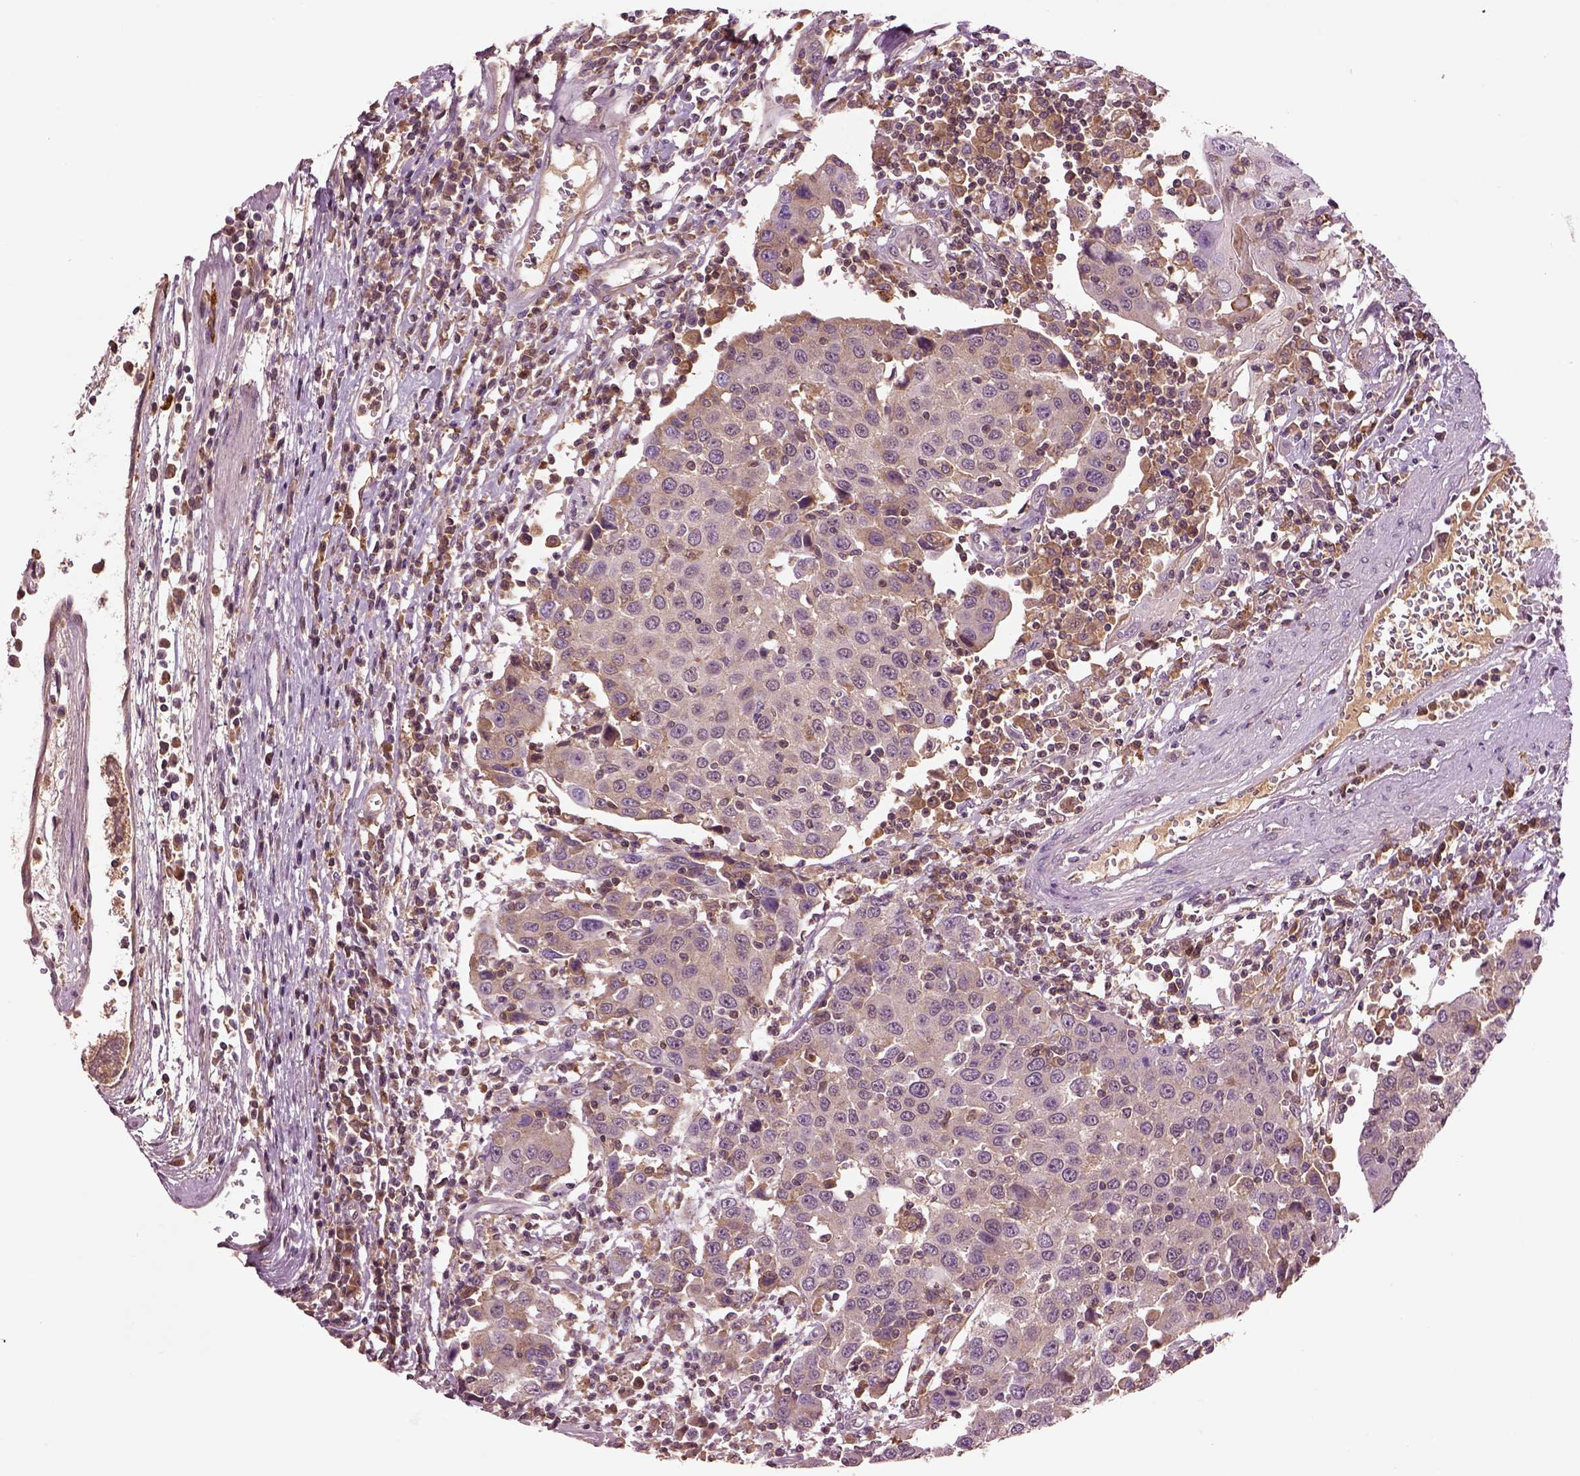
{"staining": {"intensity": "weak", "quantity": ">75%", "location": "cytoplasmic/membranous"}, "tissue": "urothelial cancer", "cell_type": "Tumor cells", "image_type": "cancer", "snomed": [{"axis": "morphology", "description": "Urothelial carcinoma, High grade"}, {"axis": "topography", "description": "Urinary bladder"}], "caption": "Urothelial carcinoma (high-grade) stained with immunohistochemistry demonstrates weak cytoplasmic/membranous positivity in about >75% of tumor cells.", "gene": "MDP1", "patient": {"sex": "female", "age": 85}}